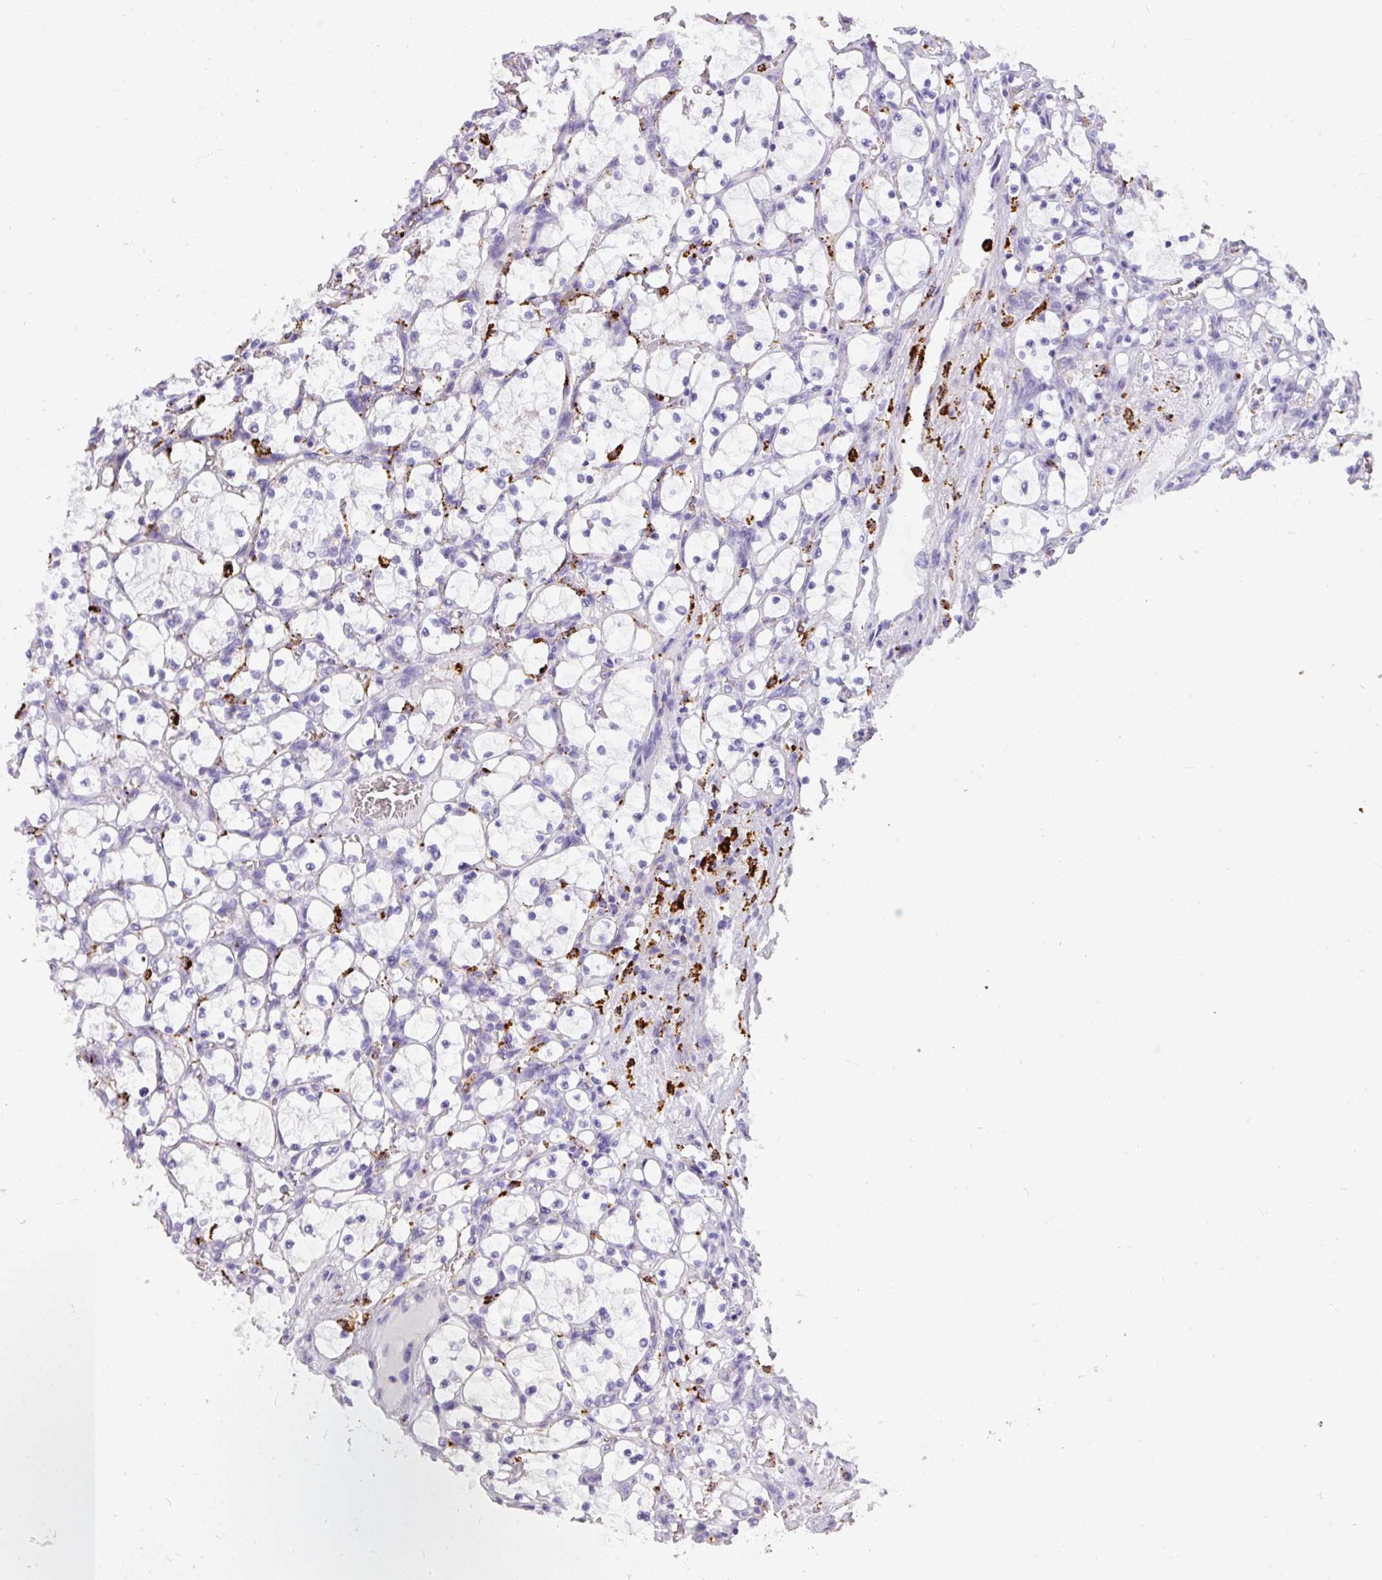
{"staining": {"intensity": "negative", "quantity": "none", "location": "none"}, "tissue": "renal cancer", "cell_type": "Tumor cells", "image_type": "cancer", "snomed": [{"axis": "morphology", "description": "Adenocarcinoma, NOS"}, {"axis": "topography", "description": "Kidney"}], "caption": "IHC of human renal cancer (adenocarcinoma) exhibits no expression in tumor cells. The staining was performed using DAB to visualize the protein expression in brown, while the nuclei were stained in blue with hematoxylin (Magnification: 20x).", "gene": "MMACHC", "patient": {"sex": "female", "age": 69}}